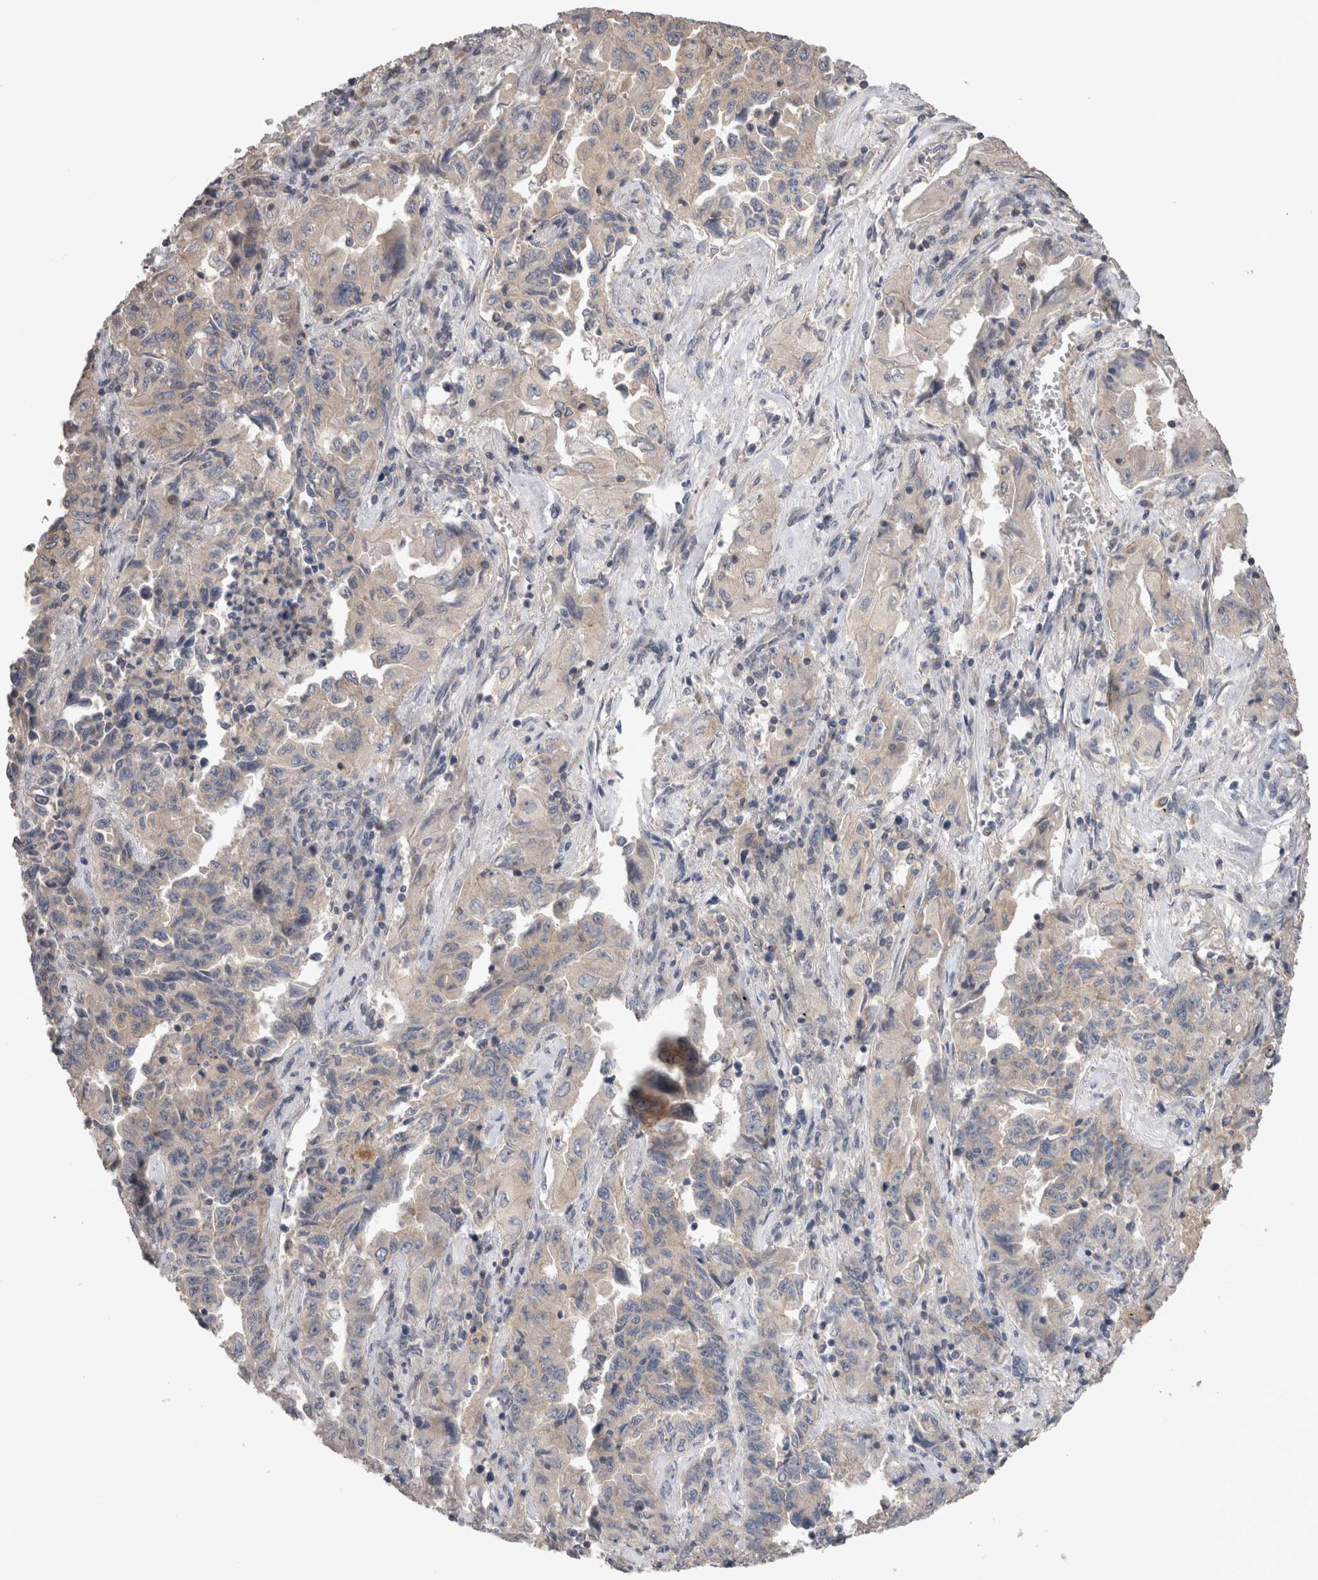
{"staining": {"intensity": "weak", "quantity": "<25%", "location": "cytoplasmic/membranous"}, "tissue": "lung cancer", "cell_type": "Tumor cells", "image_type": "cancer", "snomed": [{"axis": "morphology", "description": "Adenocarcinoma, NOS"}, {"axis": "topography", "description": "Lung"}], "caption": "Human adenocarcinoma (lung) stained for a protein using immunohistochemistry reveals no expression in tumor cells.", "gene": "OTOR", "patient": {"sex": "female", "age": 51}}